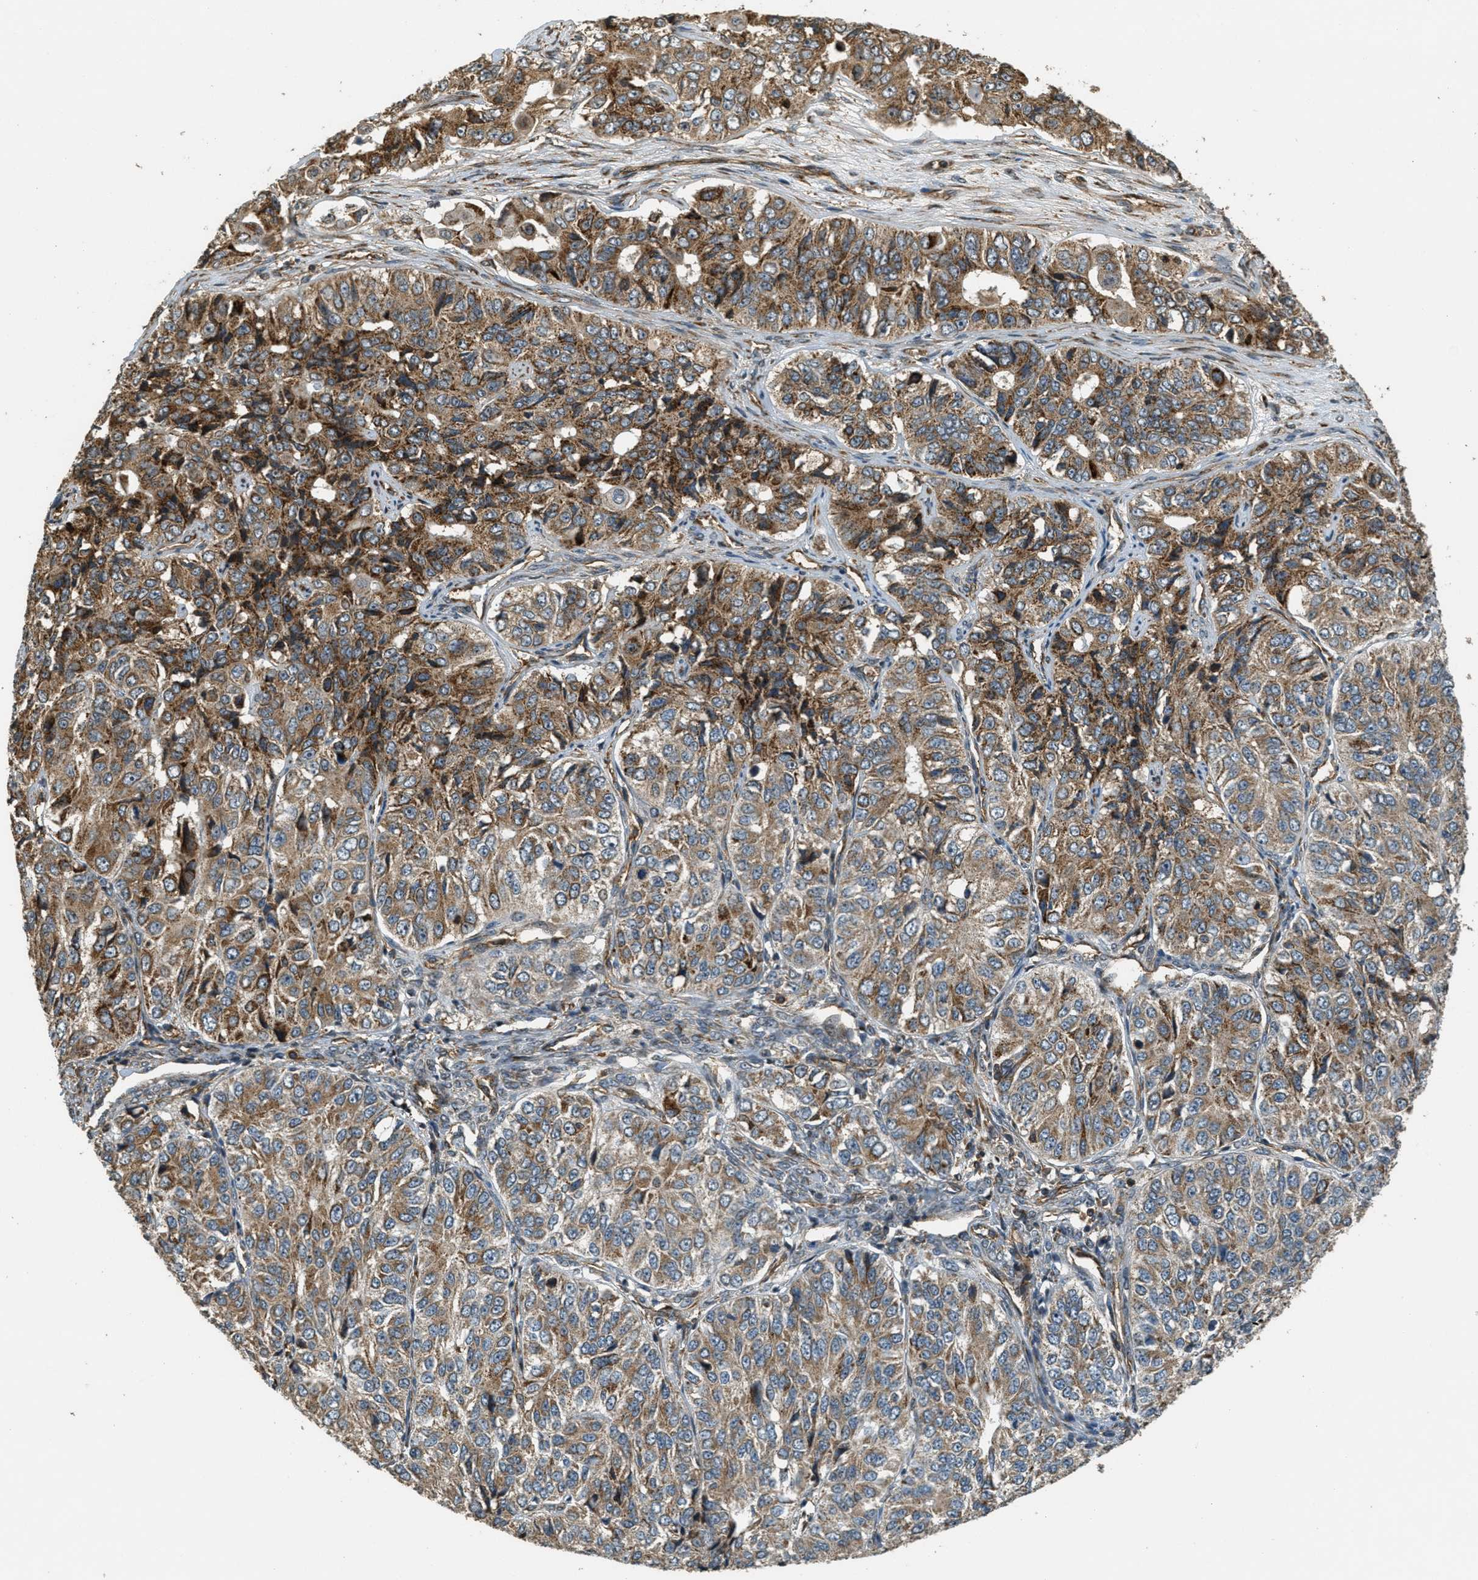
{"staining": {"intensity": "moderate", "quantity": ">75%", "location": "cytoplasmic/membranous"}, "tissue": "ovarian cancer", "cell_type": "Tumor cells", "image_type": "cancer", "snomed": [{"axis": "morphology", "description": "Carcinoma, endometroid"}, {"axis": "topography", "description": "Ovary"}], "caption": "The micrograph displays a brown stain indicating the presence of a protein in the cytoplasmic/membranous of tumor cells in ovarian cancer (endometroid carcinoma). Using DAB (3,3'-diaminobenzidine) (brown) and hematoxylin (blue) stains, captured at high magnification using brightfield microscopy.", "gene": "LRP12", "patient": {"sex": "female", "age": 51}}